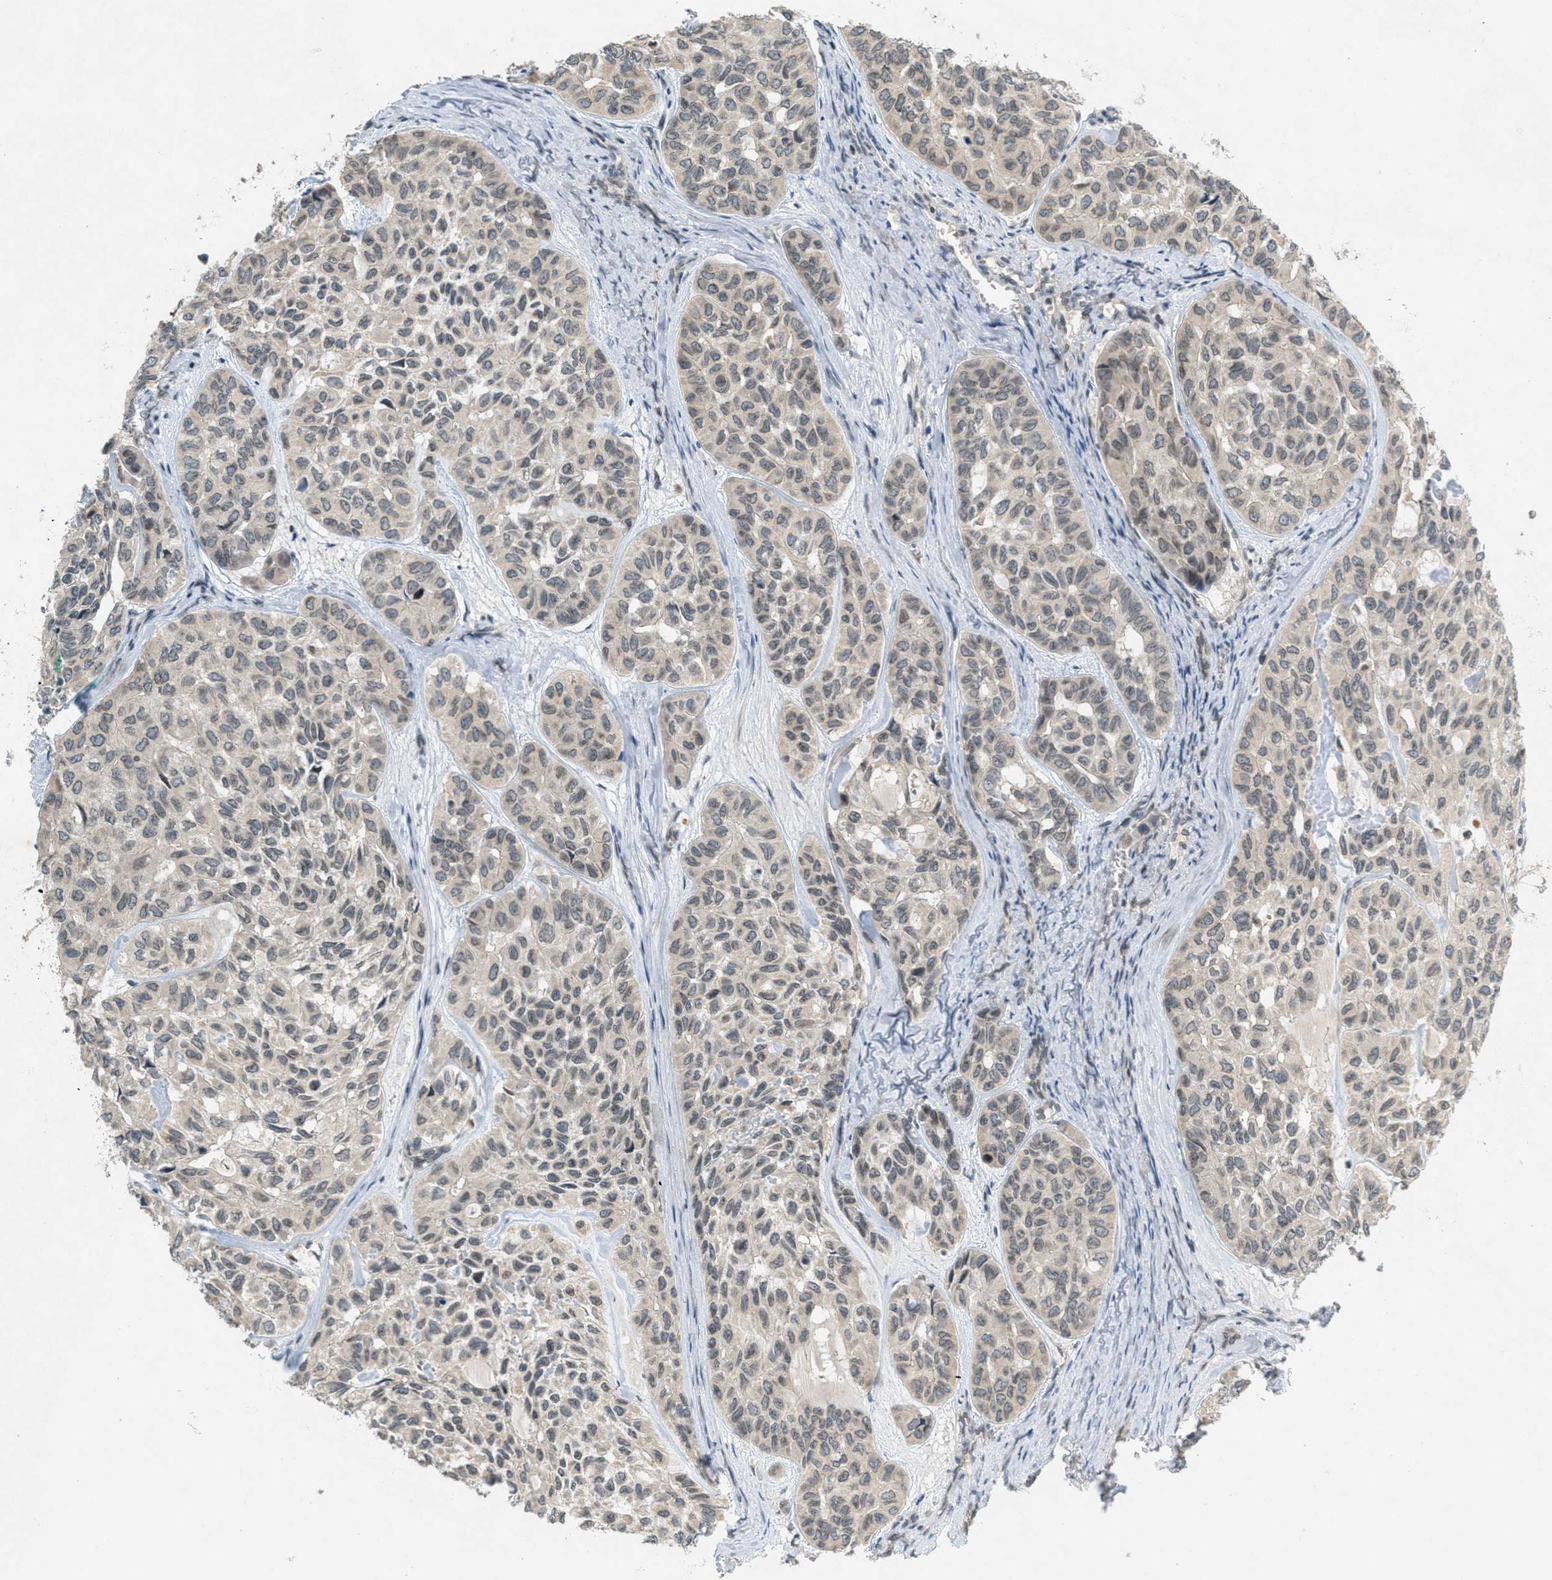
{"staining": {"intensity": "weak", "quantity": "25%-75%", "location": "nuclear"}, "tissue": "head and neck cancer", "cell_type": "Tumor cells", "image_type": "cancer", "snomed": [{"axis": "morphology", "description": "Adenocarcinoma, NOS"}, {"axis": "topography", "description": "Salivary gland, NOS"}, {"axis": "topography", "description": "Head-Neck"}], "caption": "Immunohistochemical staining of head and neck cancer reveals low levels of weak nuclear protein staining in approximately 25%-75% of tumor cells.", "gene": "ABHD6", "patient": {"sex": "female", "age": 76}}